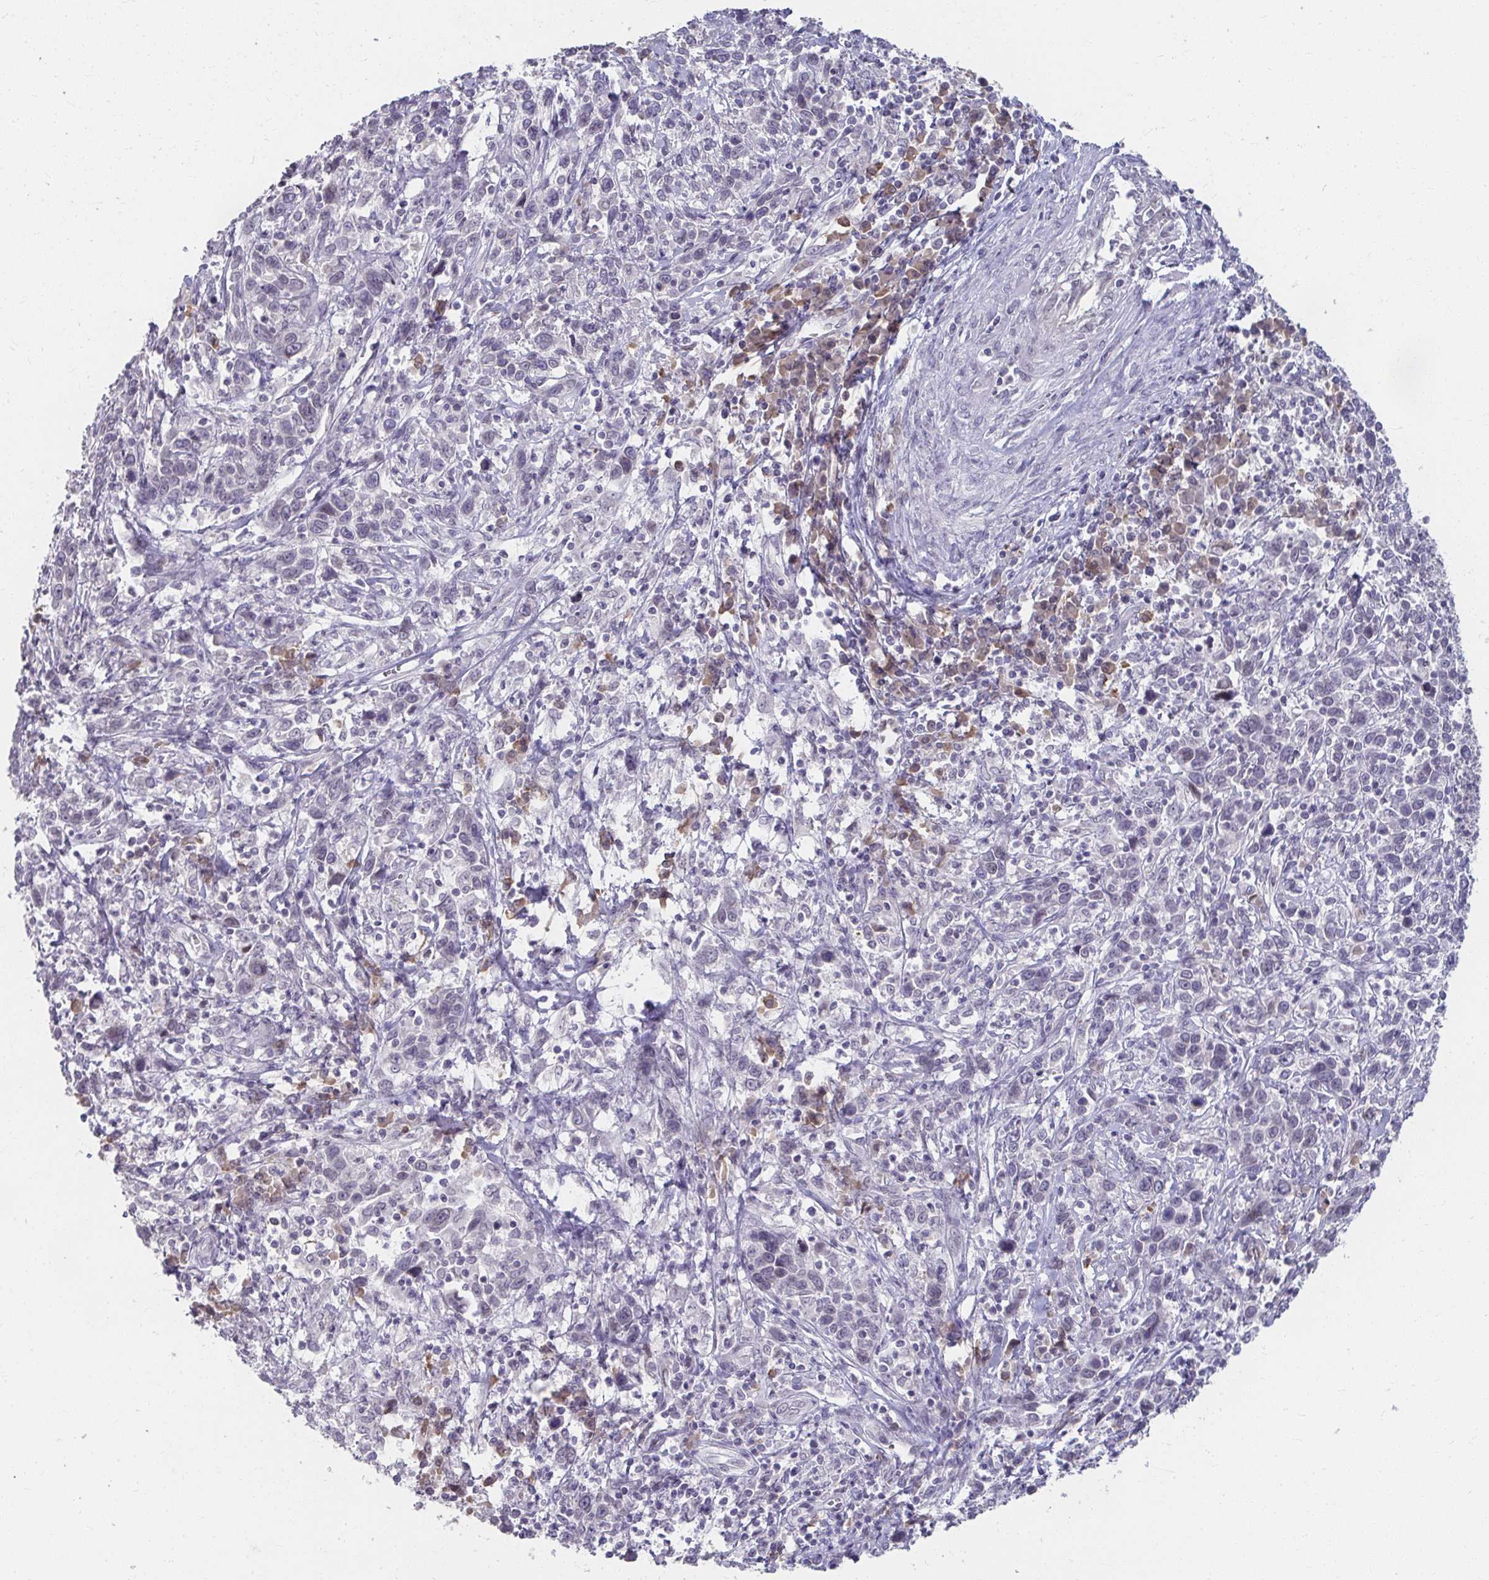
{"staining": {"intensity": "negative", "quantity": "none", "location": "none"}, "tissue": "cervical cancer", "cell_type": "Tumor cells", "image_type": "cancer", "snomed": [{"axis": "morphology", "description": "Squamous cell carcinoma, NOS"}, {"axis": "topography", "description": "Cervix"}], "caption": "Immunohistochemistry of cervical cancer (squamous cell carcinoma) shows no positivity in tumor cells.", "gene": "NUP133", "patient": {"sex": "female", "age": 46}}